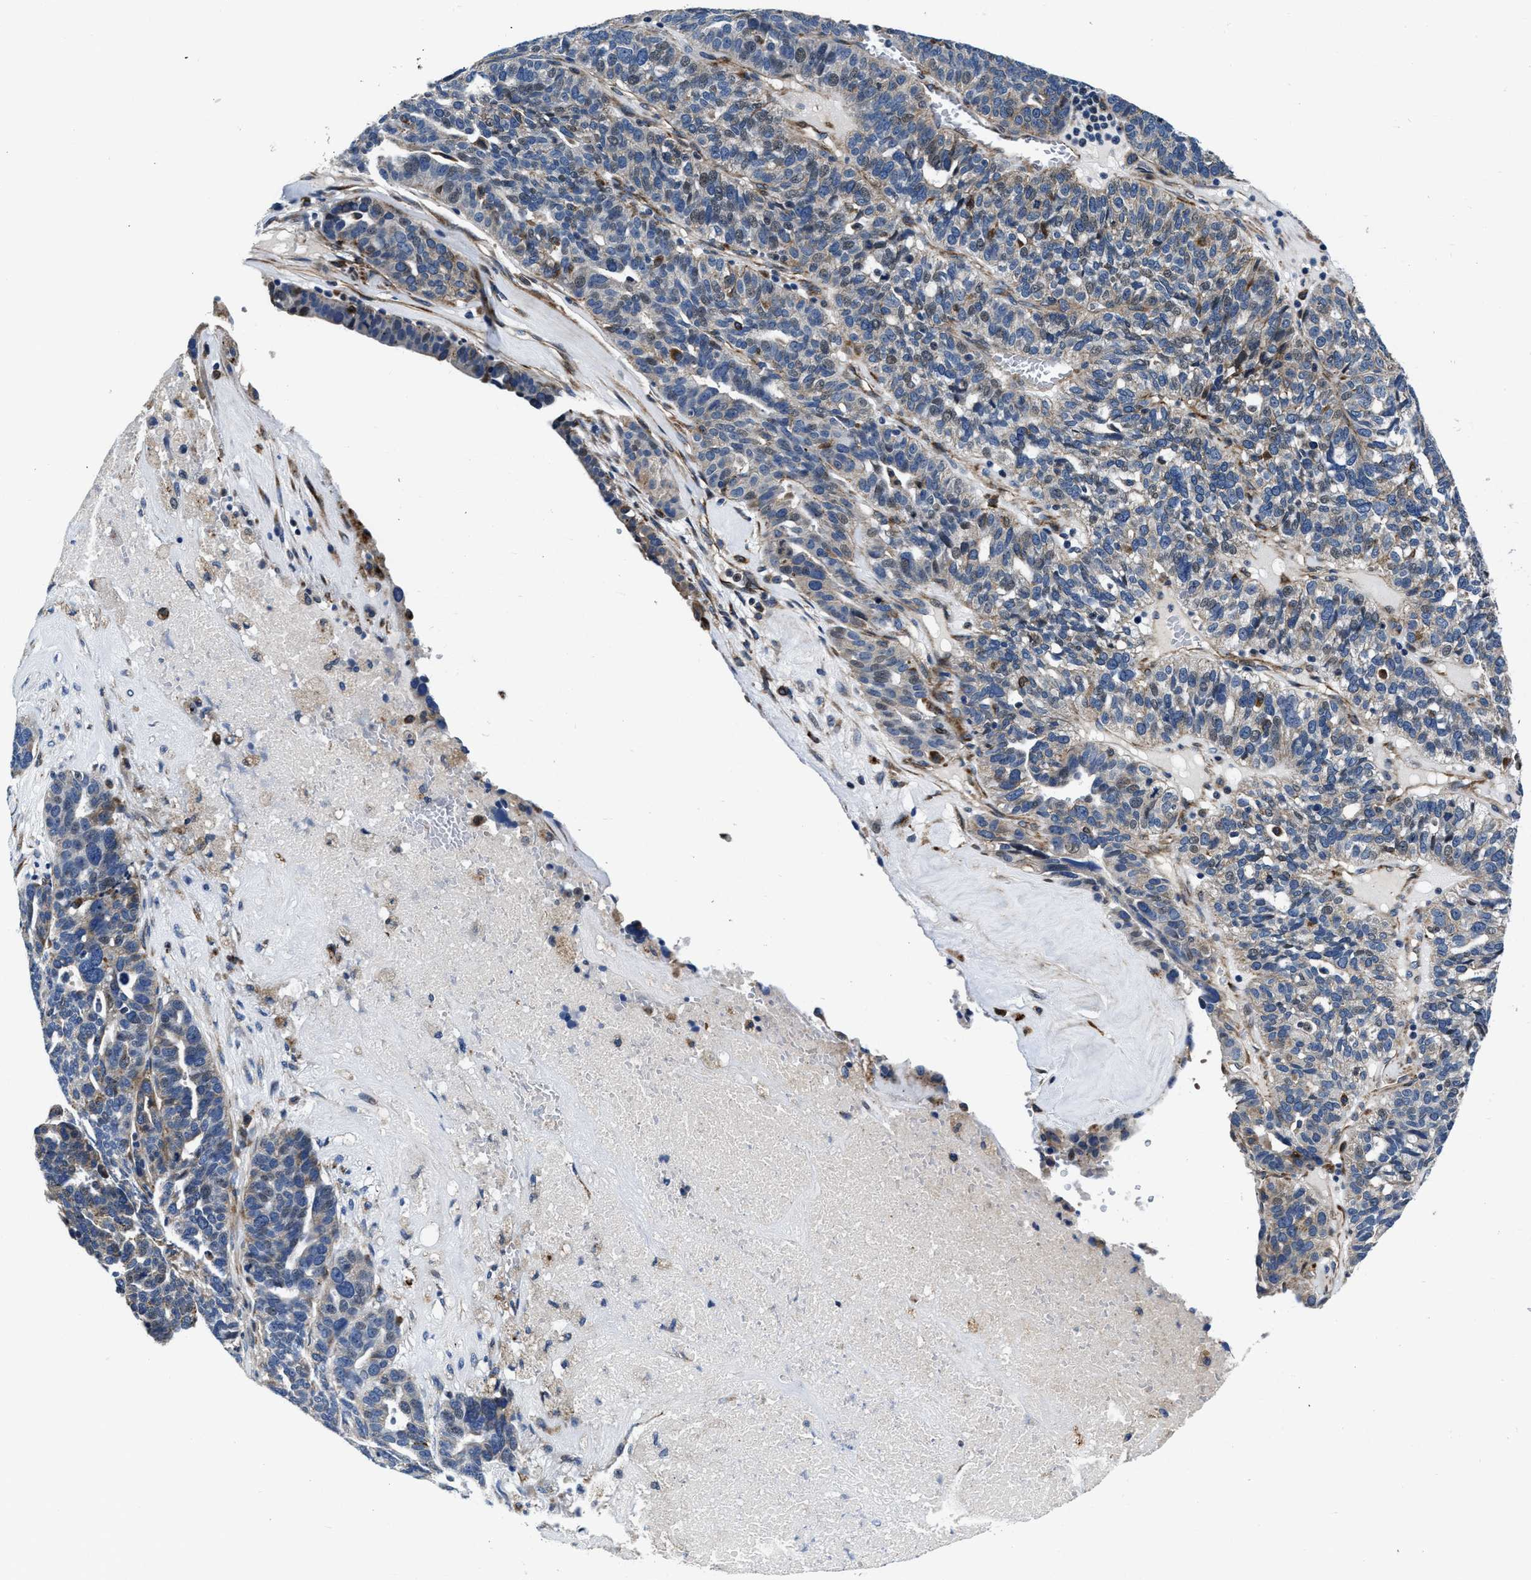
{"staining": {"intensity": "weak", "quantity": "<25%", "location": "nuclear"}, "tissue": "ovarian cancer", "cell_type": "Tumor cells", "image_type": "cancer", "snomed": [{"axis": "morphology", "description": "Cystadenocarcinoma, serous, NOS"}, {"axis": "topography", "description": "Ovary"}], "caption": "Immunohistochemical staining of human ovarian cancer (serous cystadenocarcinoma) exhibits no significant positivity in tumor cells. (DAB immunohistochemistry with hematoxylin counter stain).", "gene": "C2orf66", "patient": {"sex": "female", "age": 59}}